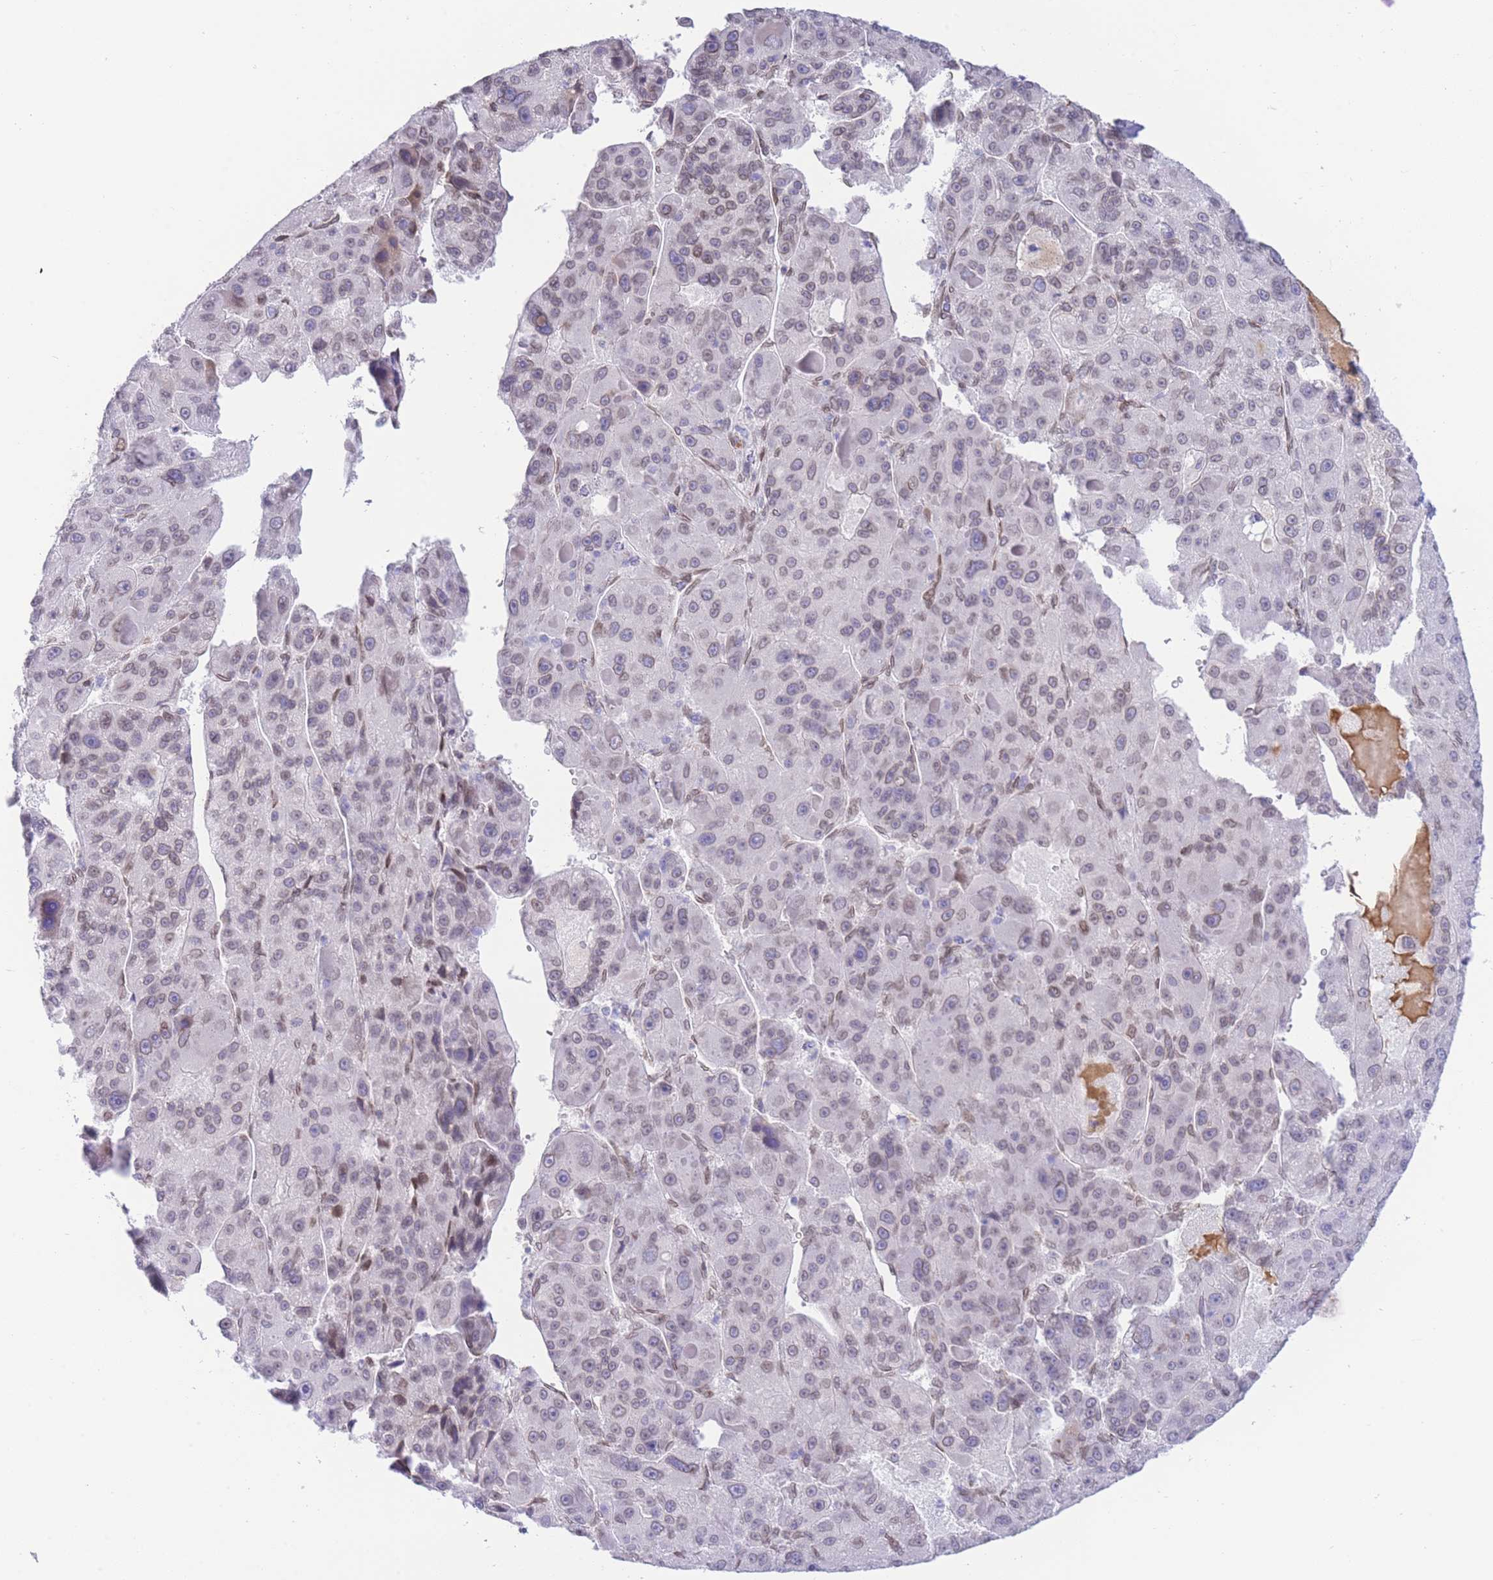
{"staining": {"intensity": "weak", "quantity": "25%-75%", "location": "nuclear"}, "tissue": "liver cancer", "cell_type": "Tumor cells", "image_type": "cancer", "snomed": [{"axis": "morphology", "description": "Carcinoma, Hepatocellular, NOS"}, {"axis": "topography", "description": "Liver"}], "caption": "Weak nuclear protein positivity is appreciated in about 25%-75% of tumor cells in liver cancer (hepatocellular carcinoma).", "gene": "OR10AD1", "patient": {"sex": "male", "age": 76}}